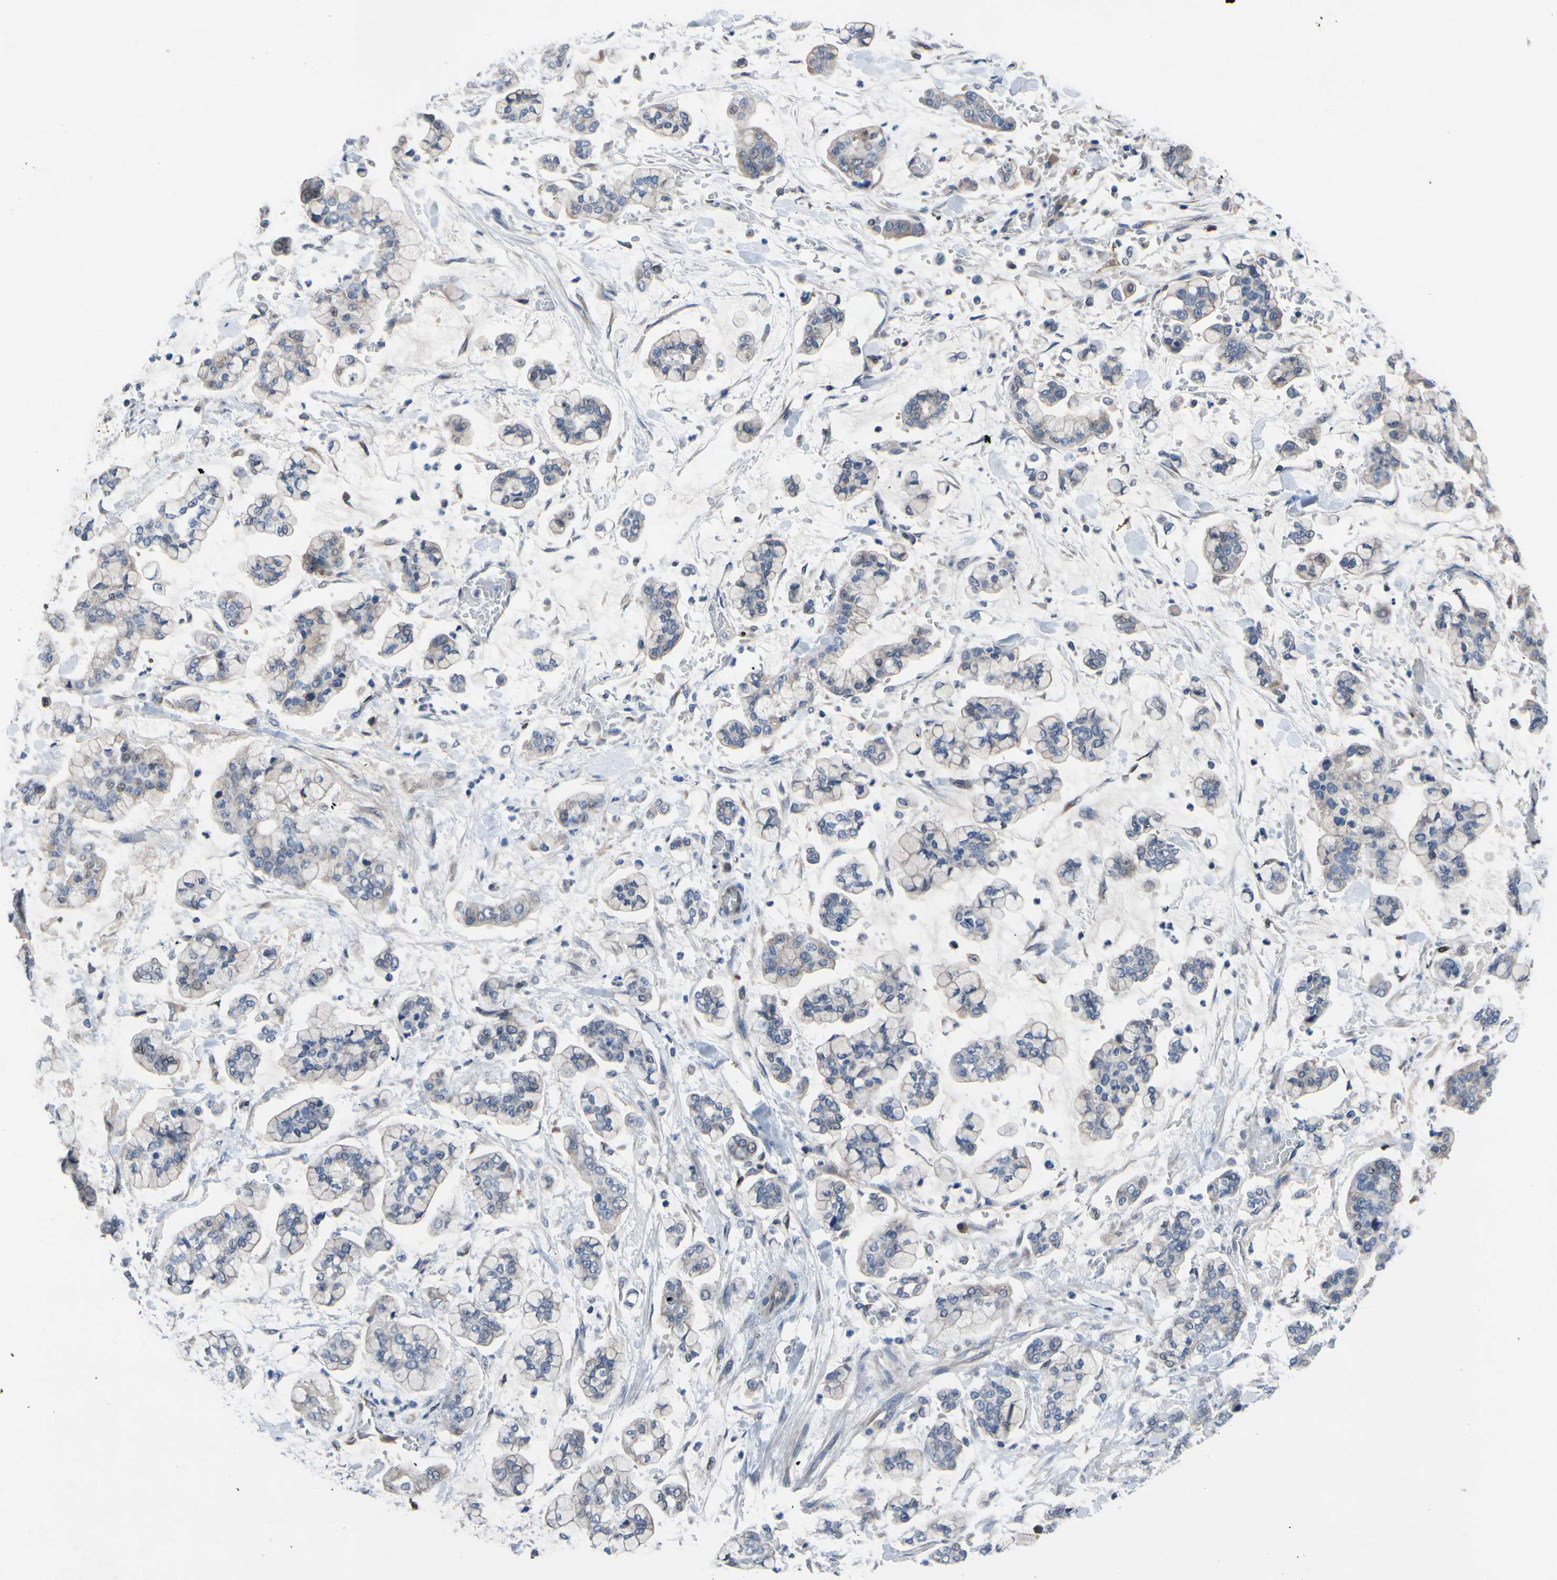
{"staining": {"intensity": "negative", "quantity": "none", "location": "none"}, "tissue": "stomach cancer", "cell_type": "Tumor cells", "image_type": "cancer", "snomed": [{"axis": "morphology", "description": "Normal tissue, NOS"}, {"axis": "morphology", "description": "Adenocarcinoma, NOS"}, {"axis": "topography", "description": "Stomach, upper"}, {"axis": "topography", "description": "Stomach"}], "caption": "Human adenocarcinoma (stomach) stained for a protein using immunohistochemistry (IHC) shows no staining in tumor cells.", "gene": "PRXL2A", "patient": {"sex": "male", "age": 76}}